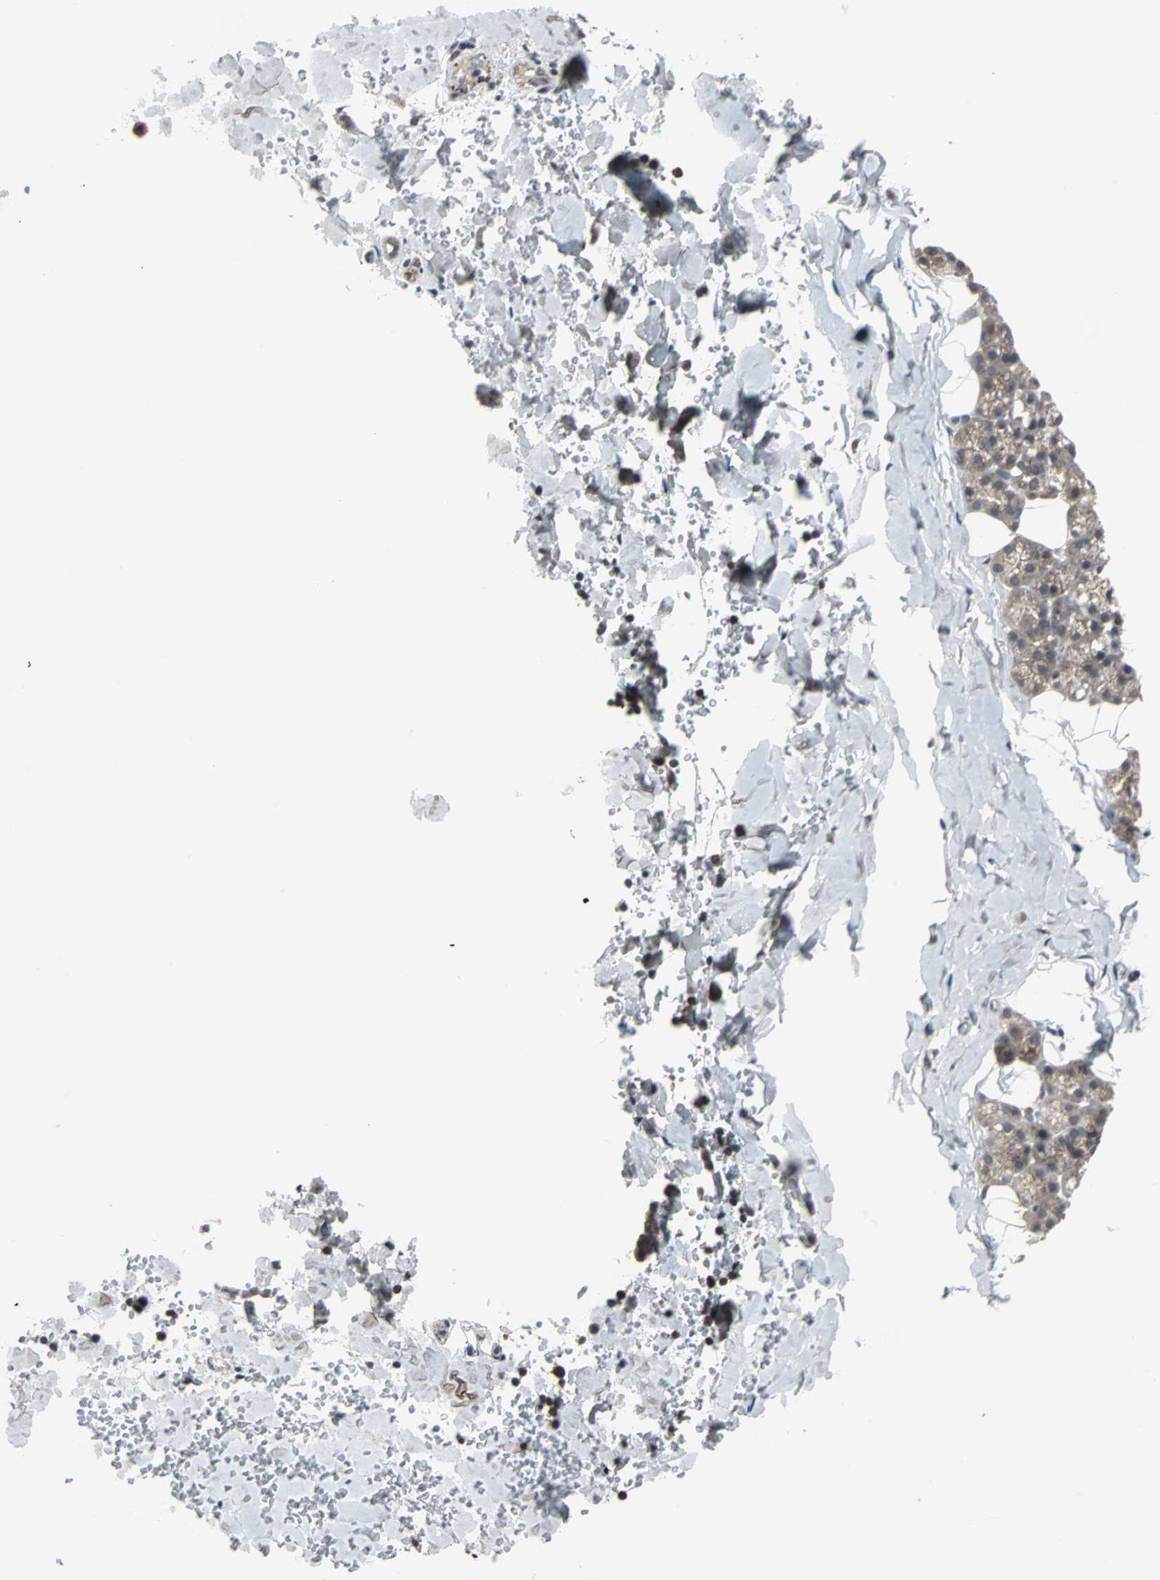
{"staining": {"intensity": "weak", "quantity": "25%-75%", "location": "cytoplasmic/membranous"}, "tissue": "salivary gland", "cell_type": "Glandular cells", "image_type": "normal", "snomed": [{"axis": "morphology", "description": "Normal tissue, NOS"}, {"axis": "topography", "description": "Lymph node"}, {"axis": "topography", "description": "Salivary gland"}], "caption": "Weak cytoplasmic/membranous expression for a protein is present in approximately 25%-75% of glandular cells of normal salivary gland using IHC.", "gene": "LSR", "patient": {"sex": "male", "age": 8}}